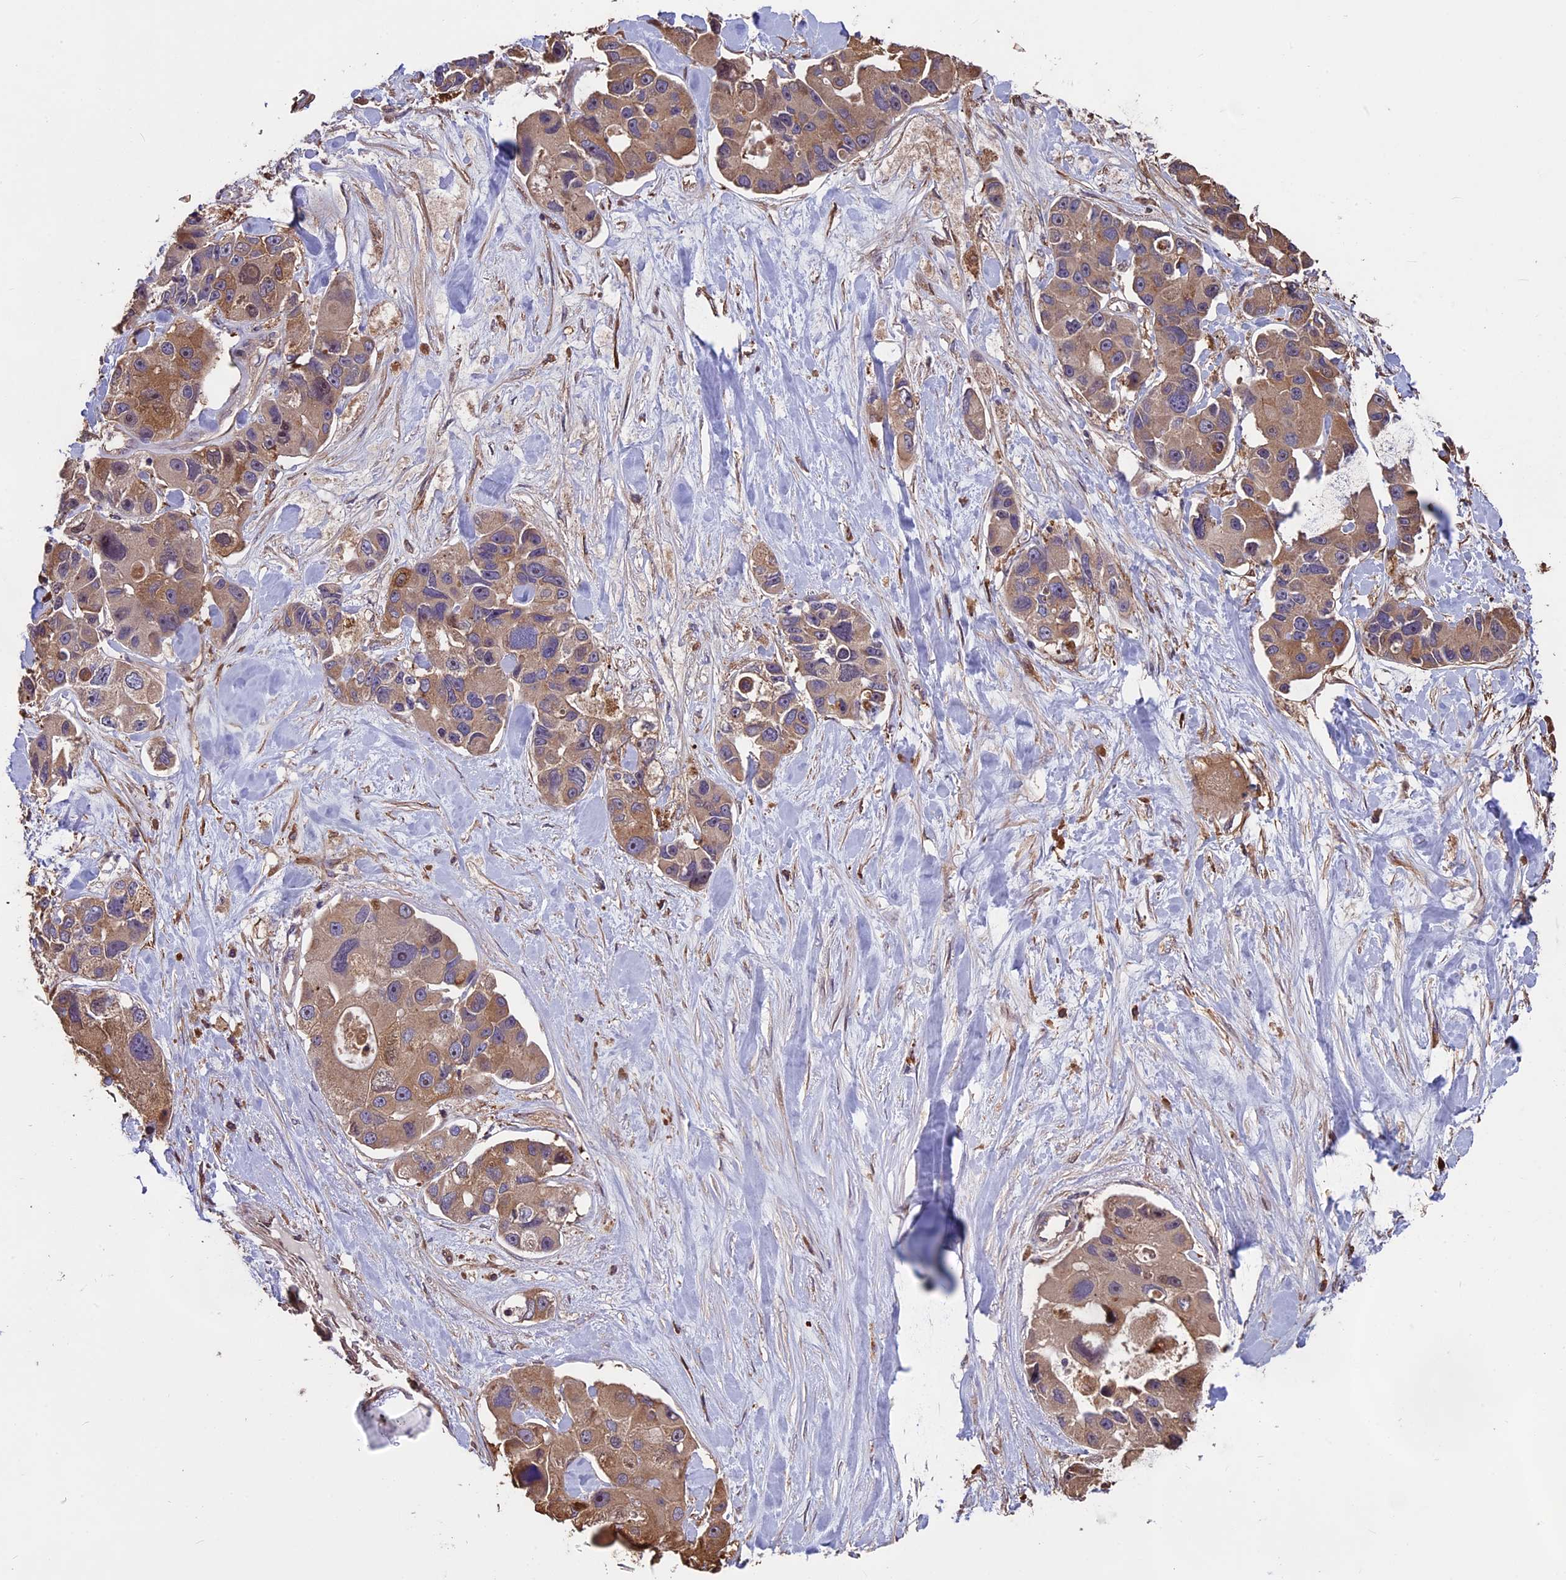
{"staining": {"intensity": "moderate", "quantity": ">75%", "location": "cytoplasmic/membranous"}, "tissue": "lung cancer", "cell_type": "Tumor cells", "image_type": "cancer", "snomed": [{"axis": "morphology", "description": "Adenocarcinoma, NOS"}, {"axis": "topography", "description": "Lung"}], "caption": "Human lung cancer stained with a brown dye demonstrates moderate cytoplasmic/membranous positive positivity in about >75% of tumor cells.", "gene": "VWA3A", "patient": {"sex": "female", "age": 54}}